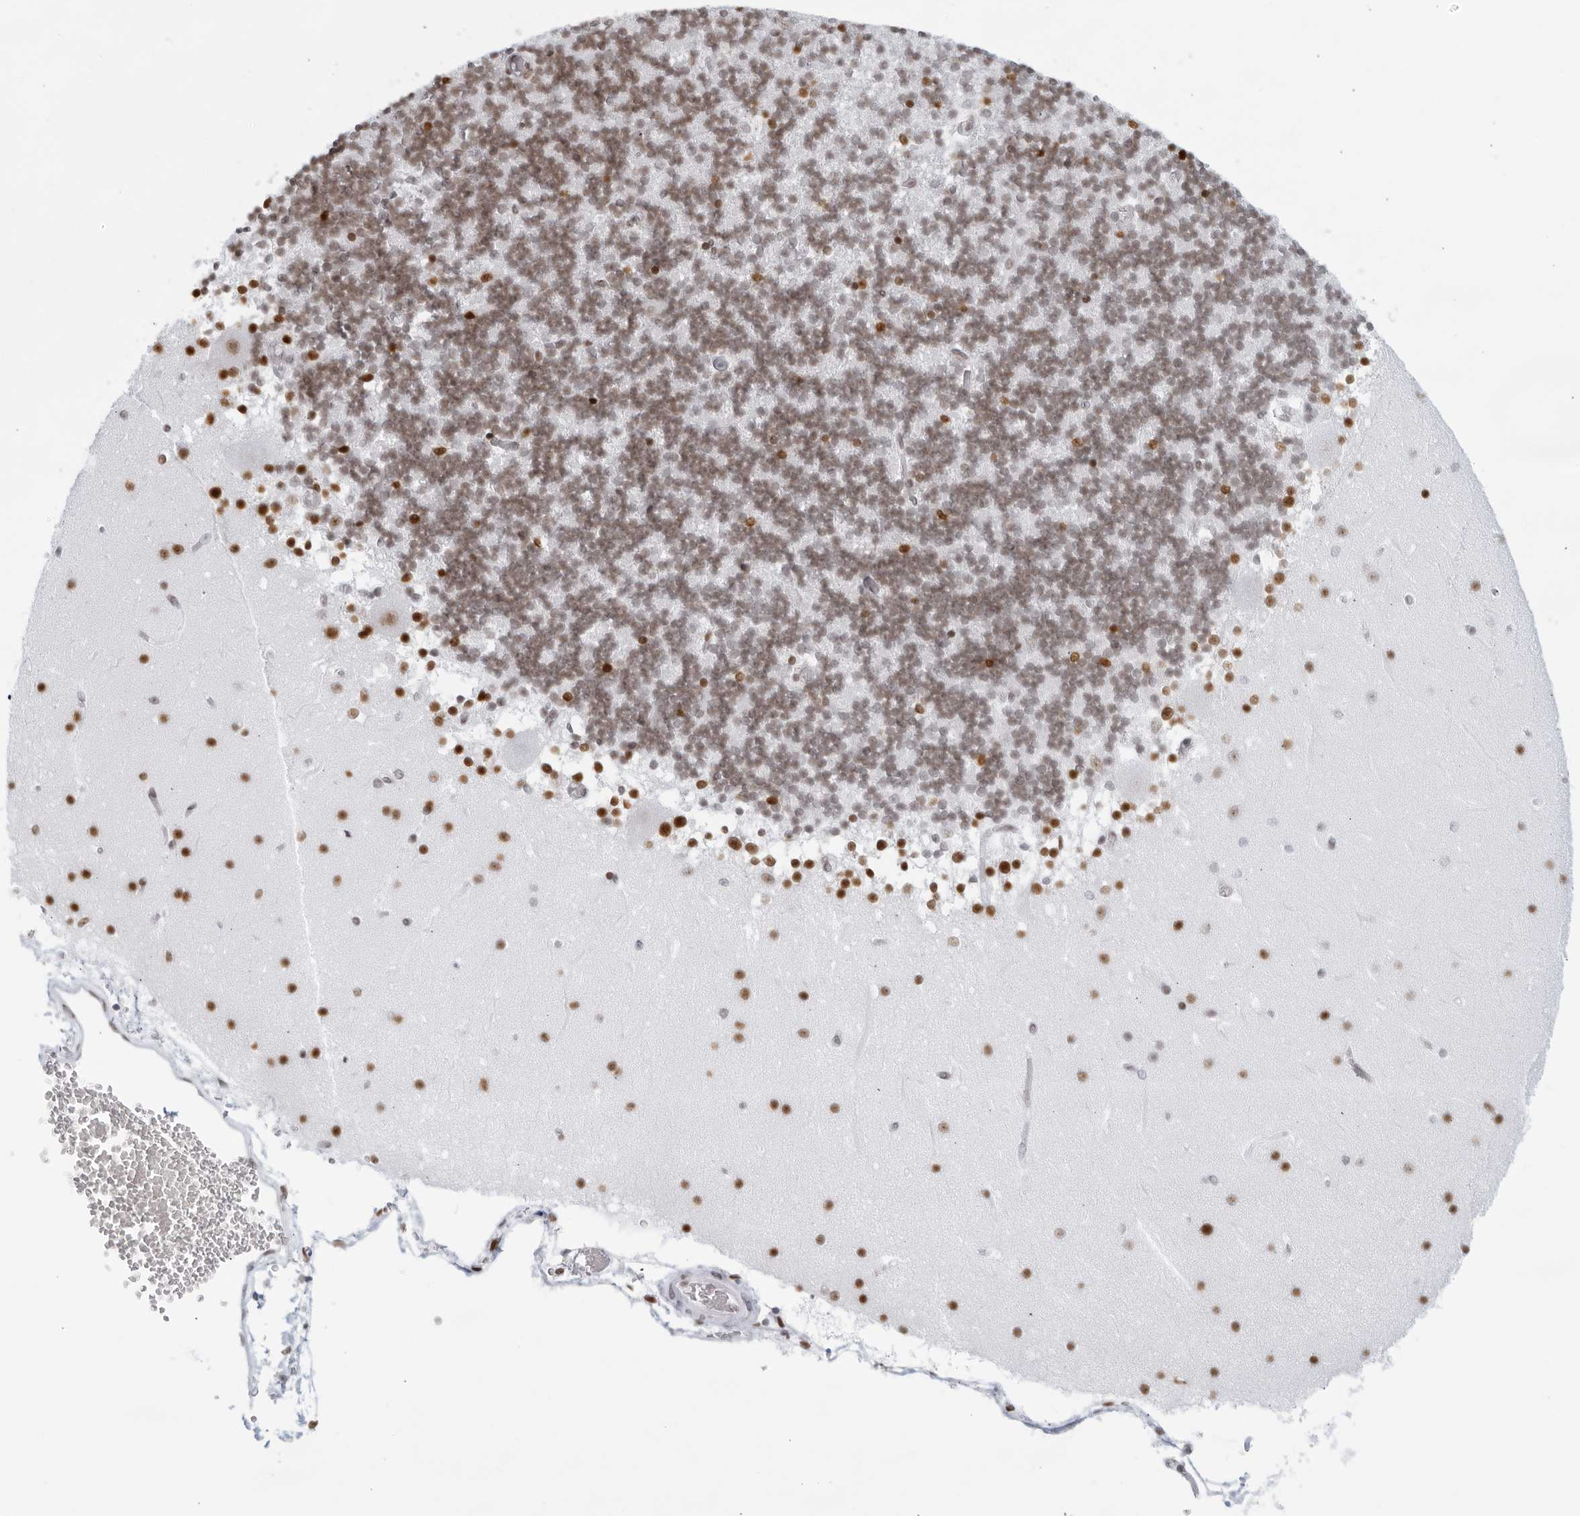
{"staining": {"intensity": "moderate", "quantity": "25%-75%", "location": "nuclear"}, "tissue": "cerebellum", "cell_type": "Cells in granular layer", "image_type": "normal", "snomed": [{"axis": "morphology", "description": "Normal tissue, NOS"}, {"axis": "topography", "description": "Cerebellum"}], "caption": "Cerebellum stained for a protein demonstrates moderate nuclear positivity in cells in granular layer. The protein of interest is shown in brown color, while the nuclei are stained blue.", "gene": "HP1BP3", "patient": {"sex": "female", "age": 28}}